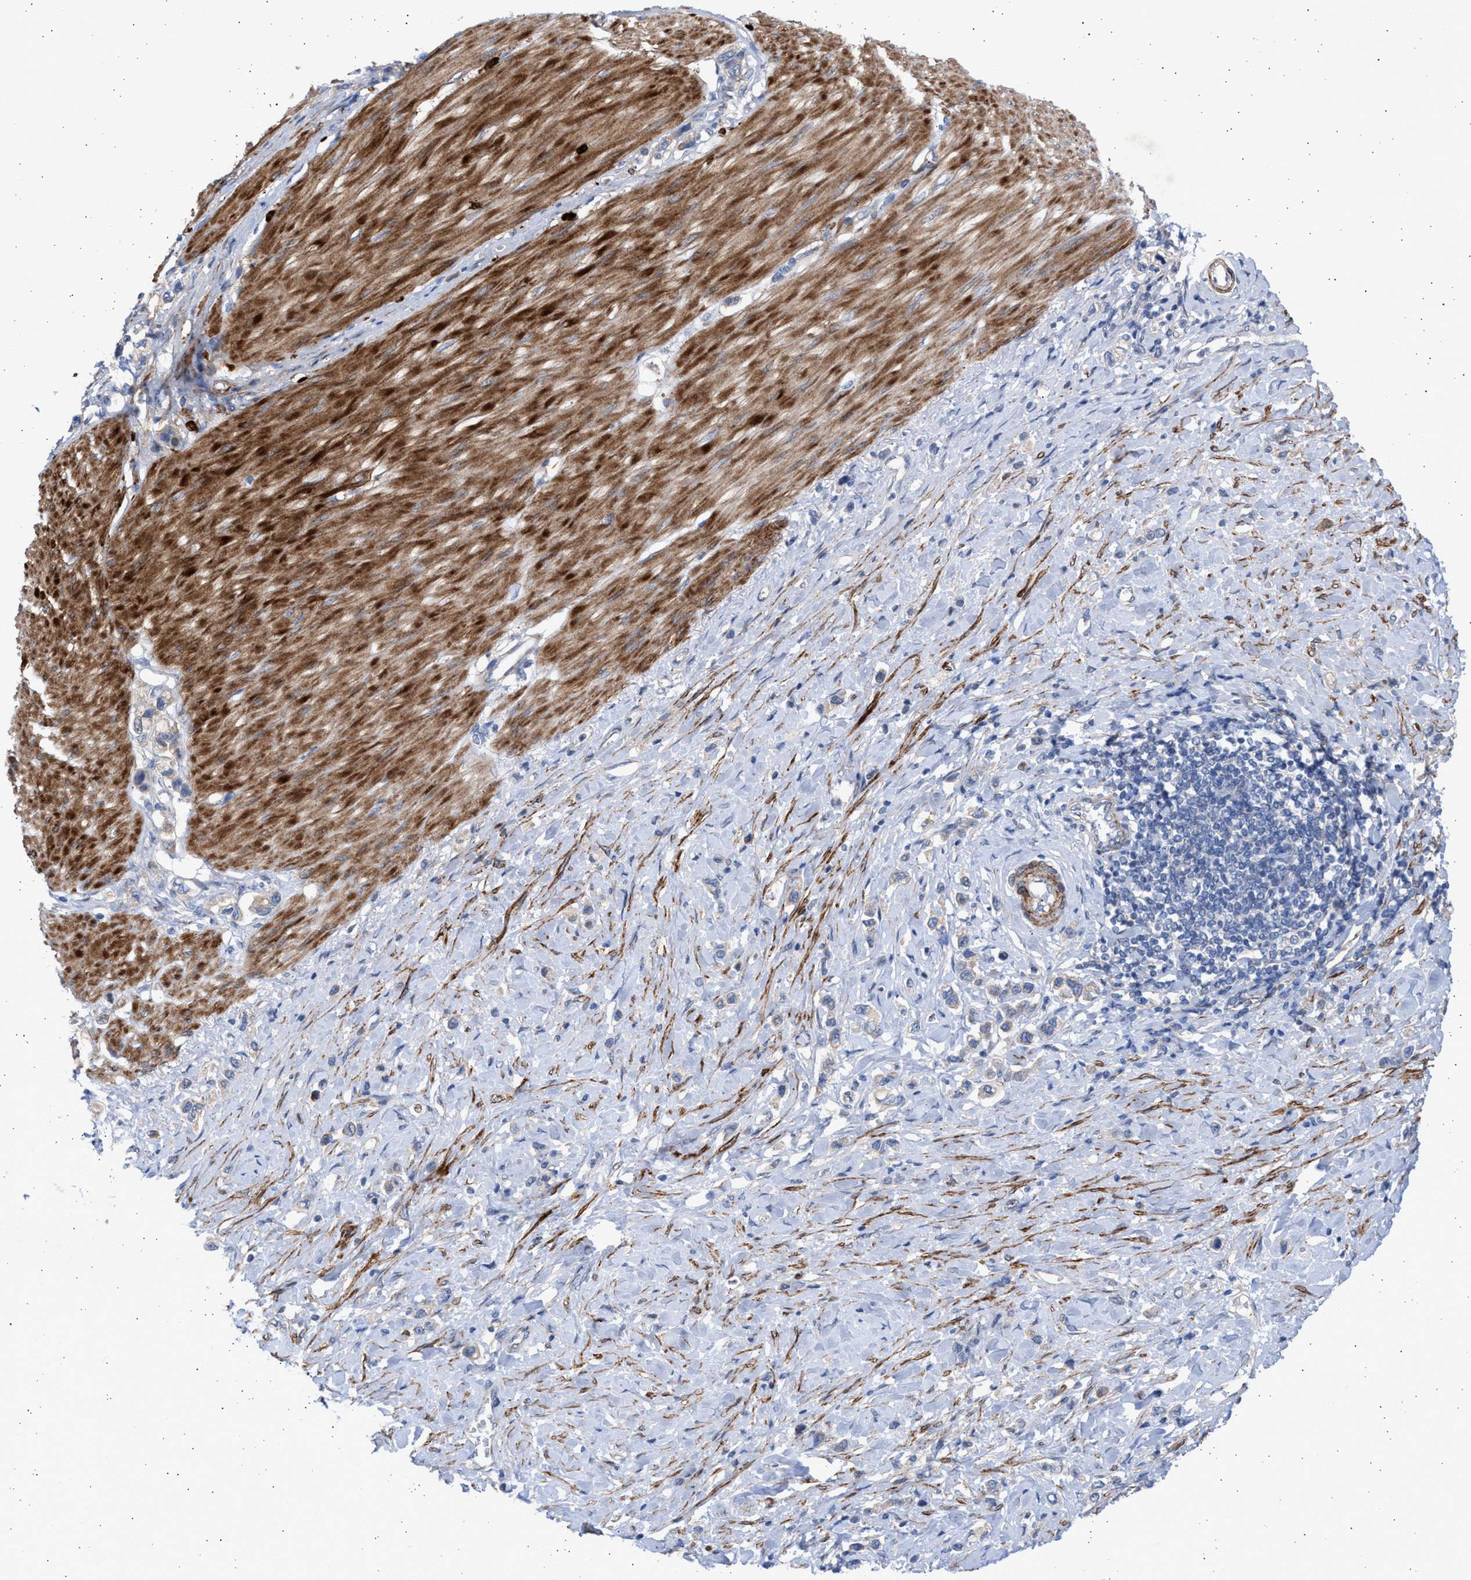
{"staining": {"intensity": "negative", "quantity": "none", "location": "none"}, "tissue": "stomach cancer", "cell_type": "Tumor cells", "image_type": "cancer", "snomed": [{"axis": "morphology", "description": "Adenocarcinoma, NOS"}, {"axis": "topography", "description": "Stomach"}], "caption": "The immunohistochemistry (IHC) image has no significant staining in tumor cells of stomach cancer (adenocarcinoma) tissue.", "gene": "NBR1", "patient": {"sex": "female", "age": 65}}